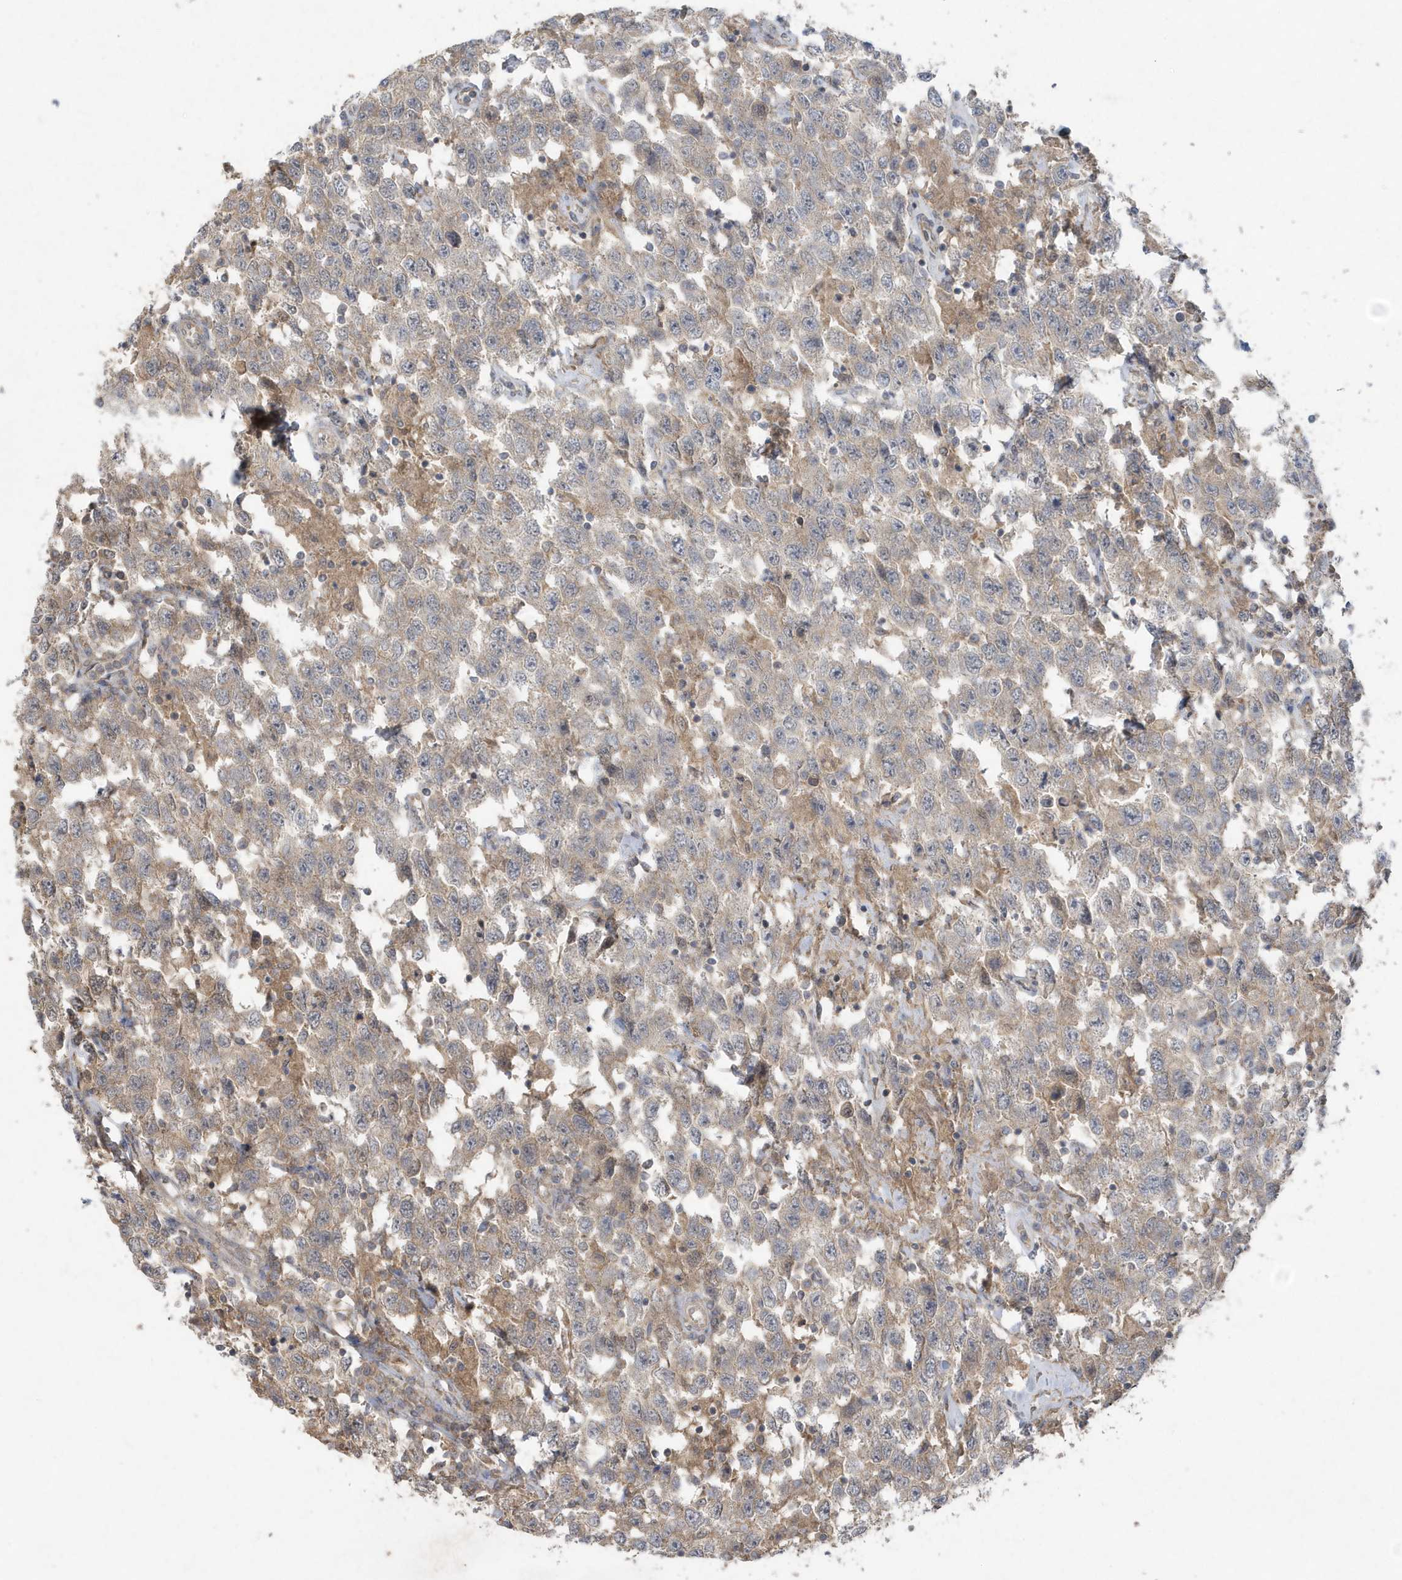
{"staining": {"intensity": "weak", "quantity": ">75%", "location": "cytoplasmic/membranous"}, "tissue": "testis cancer", "cell_type": "Tumor cells", "image_type": "cancer", "snomed": [{"axis": "morphology", "description": "Seminoma, NOS"}, {"axis": "topography", "description": "Testis"}], "caption": "Protein expression analysis of seminoma (testis) shows weak cytoplasmic/membranous staining in about >75% of tumor cells.", "gene": "C1RL", "patient": {"sex": "male", "age": 41}}